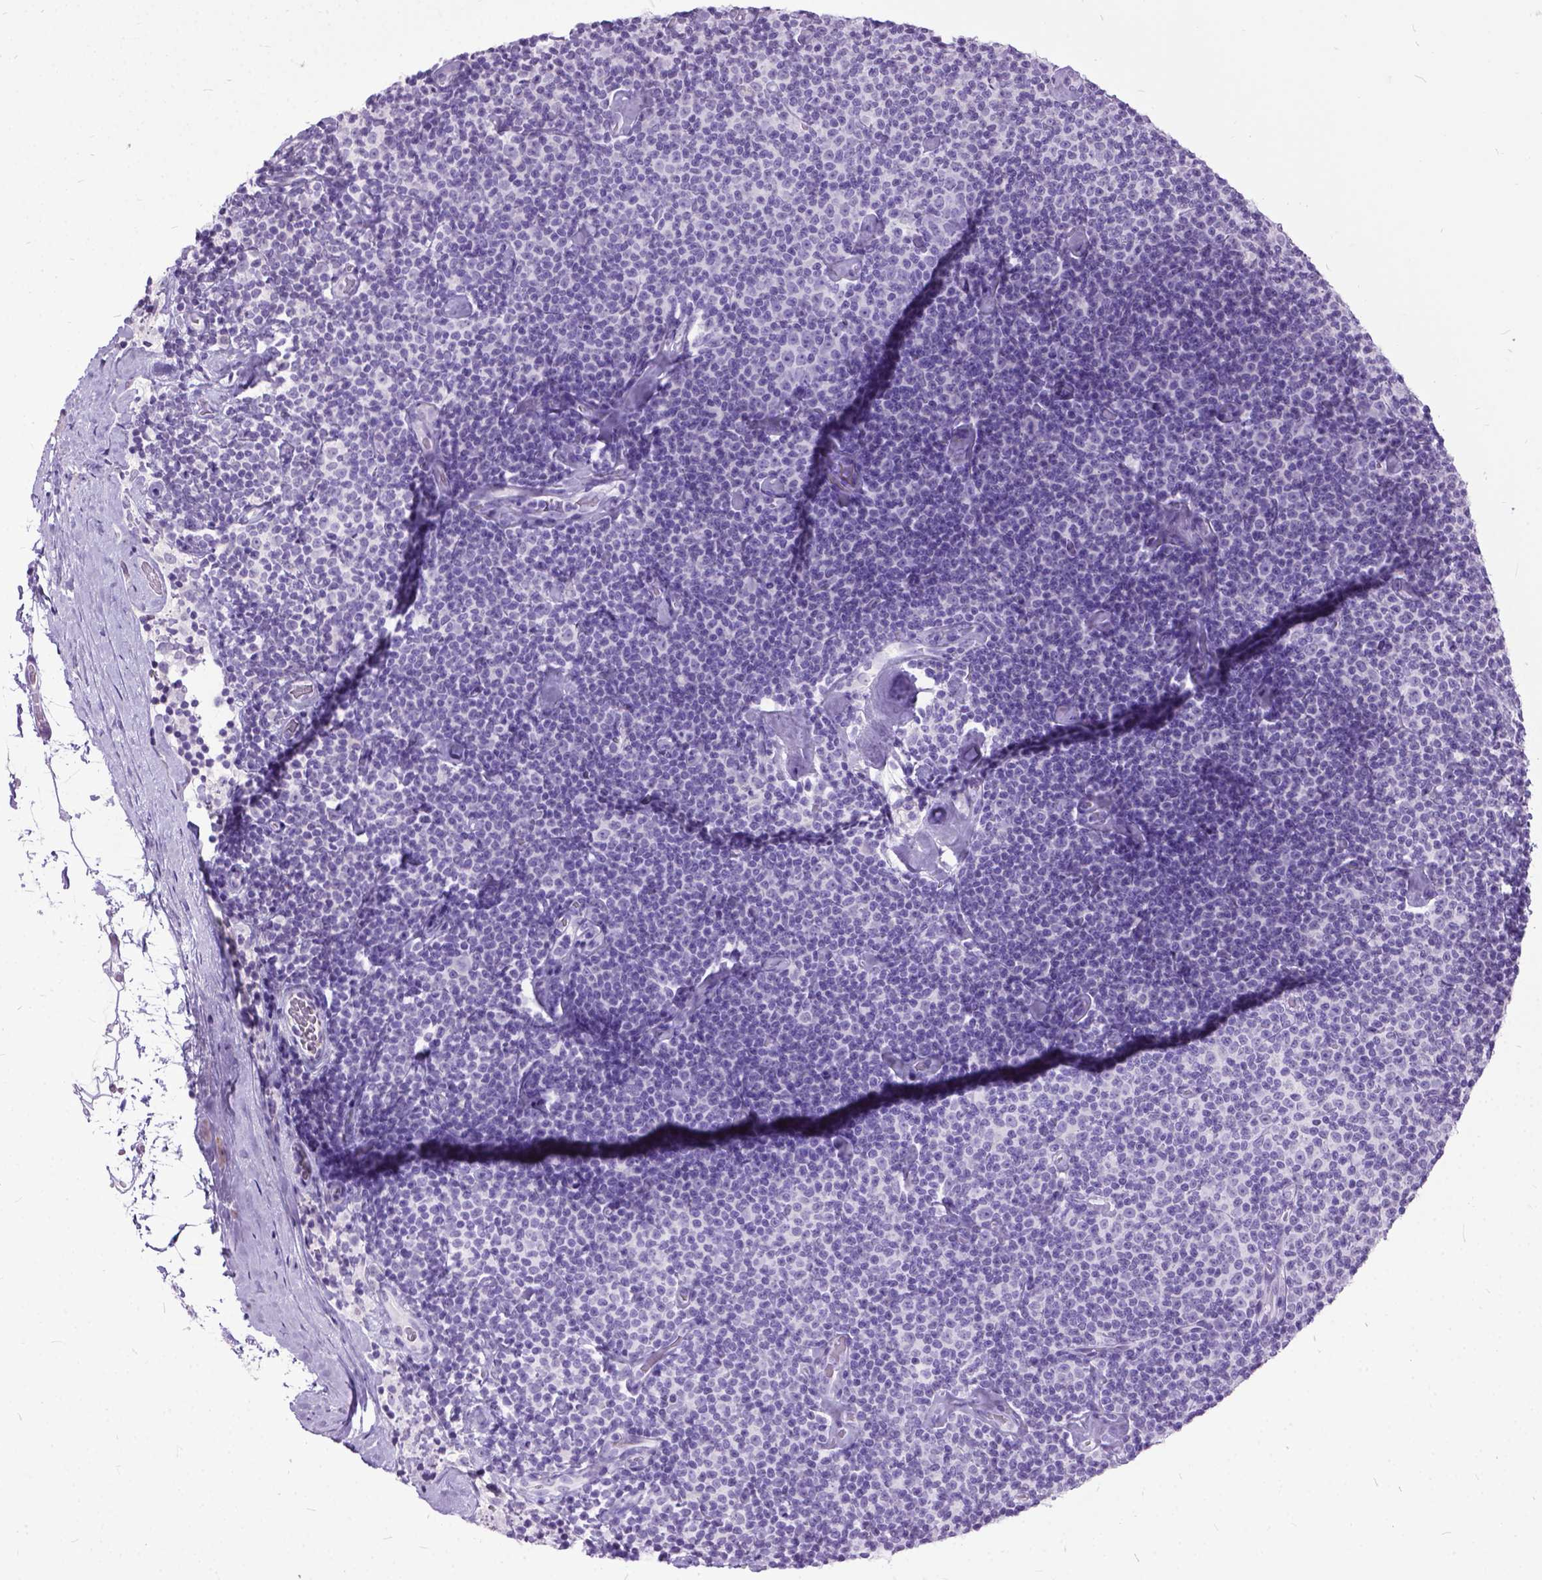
{"staining": {"intensity": "negative", "quantity": "none", "location": "none"}, "tissue": "lymphoma", "cell_type": "Tumor cells", "image_type": "cancer", "snomed": [{"axis": "morphology", "description": "Malignant lymphoma, non-Hodgkin's type, Low grade"}, {"axis": "topography", "description": "Lymph node"}], "caption": "DAB immunohistochemical staining of lymphoma shows no significant expression in tumor cells.", "gene": "MARCHF10", "patient": {"sex": "male", "age": 81}}